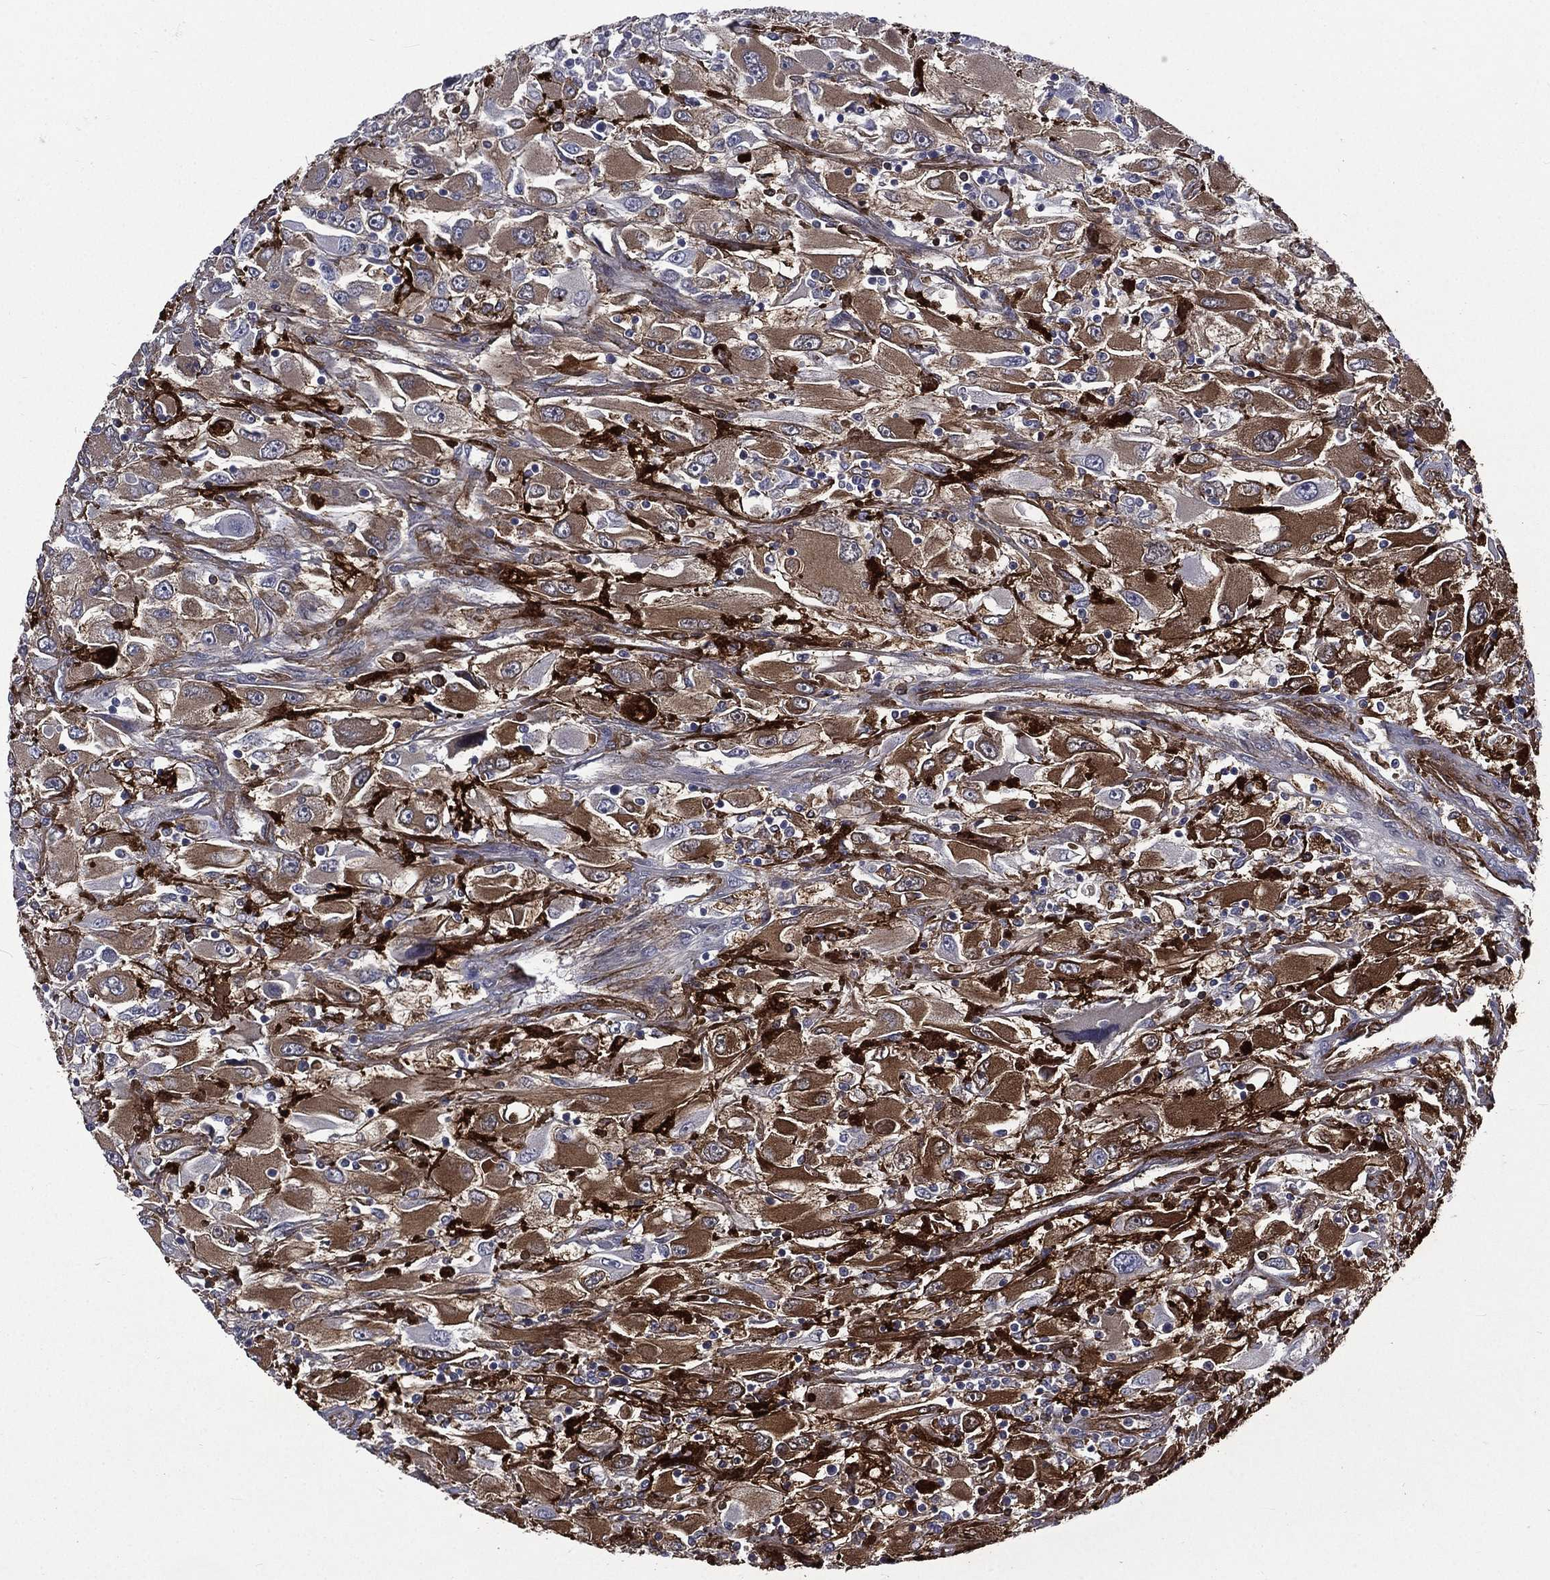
{"staining": {"intensity": "moderate", "quantity": "25%-75%", "location": "cytoplasmic/membranous"}, "tissue": "renal cancer", "cell_type": "Tumor cells", "image_type": "cancer", "snomed": [{"axis": "morphology", "description": "Adenocarcinoma, NOS"}, {"axis": "topography", "description": "Kidney"}], "caption": "Protein analysis of adenocarcinoma (renal) tissue displays moderate cytoplasmic/membranous expression in about 25%-75% of tumor cells.", "gene": "FGG", "patient": {"sex": "female", "age": 52}}